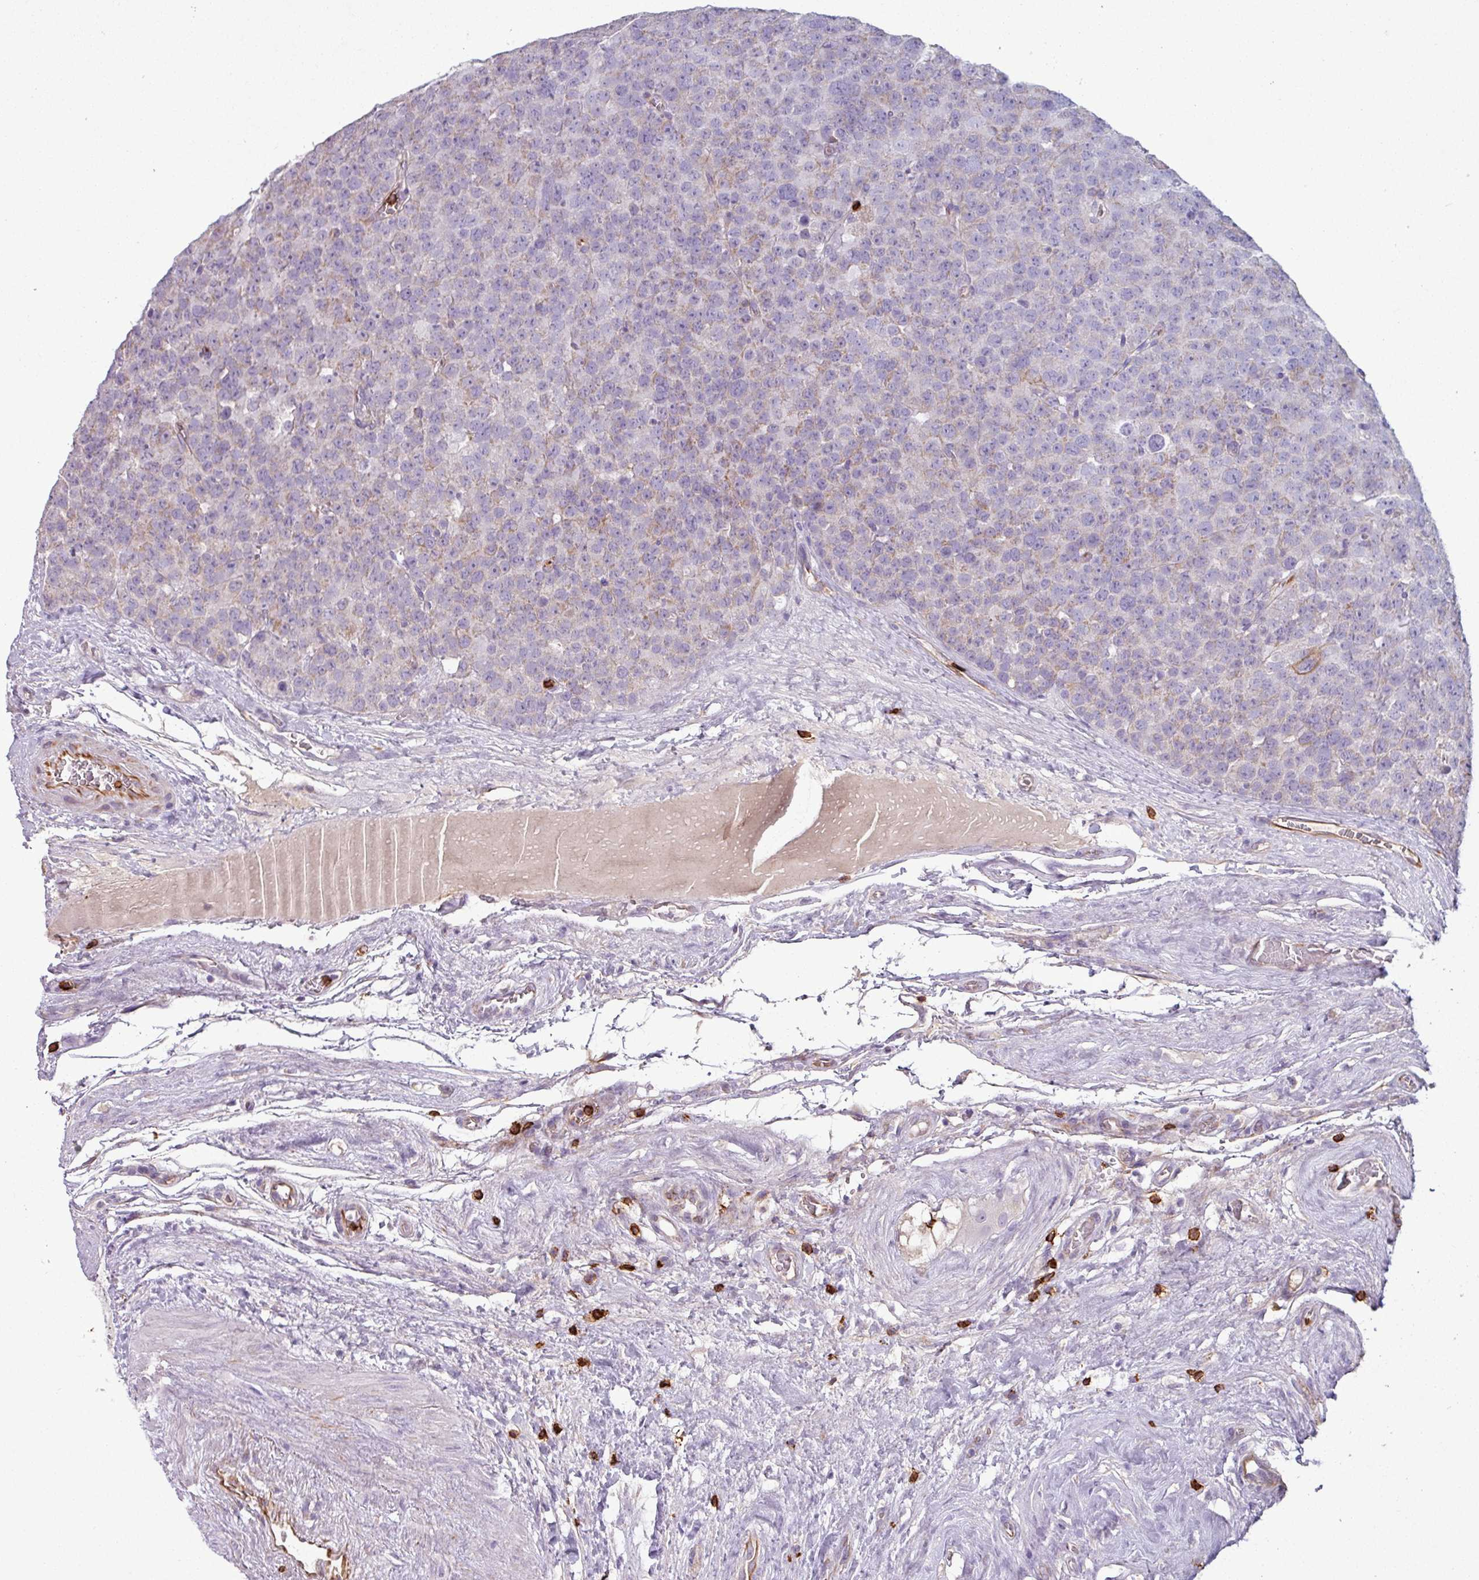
{"staining": {"intensity": "weak", "quantity": "<25%", "location": "cytoplasmic/membranous"}, "tissue": "testis cancer", "cell_type": "Tumor cells", "image_type": "cancer", "snomed": [{"axis": "morphology", "description": "Seminoma, NOS"}, {"axis": "topography", "description": "Testis"}], "caption": "Immunohistochemistry histopathology image of testis cancer (seminoma) stained for a protein (brown), which exhibits no expression in tumor cells.", "gene": "CD8A", "patient": {"sex": "male", "age": 71}}